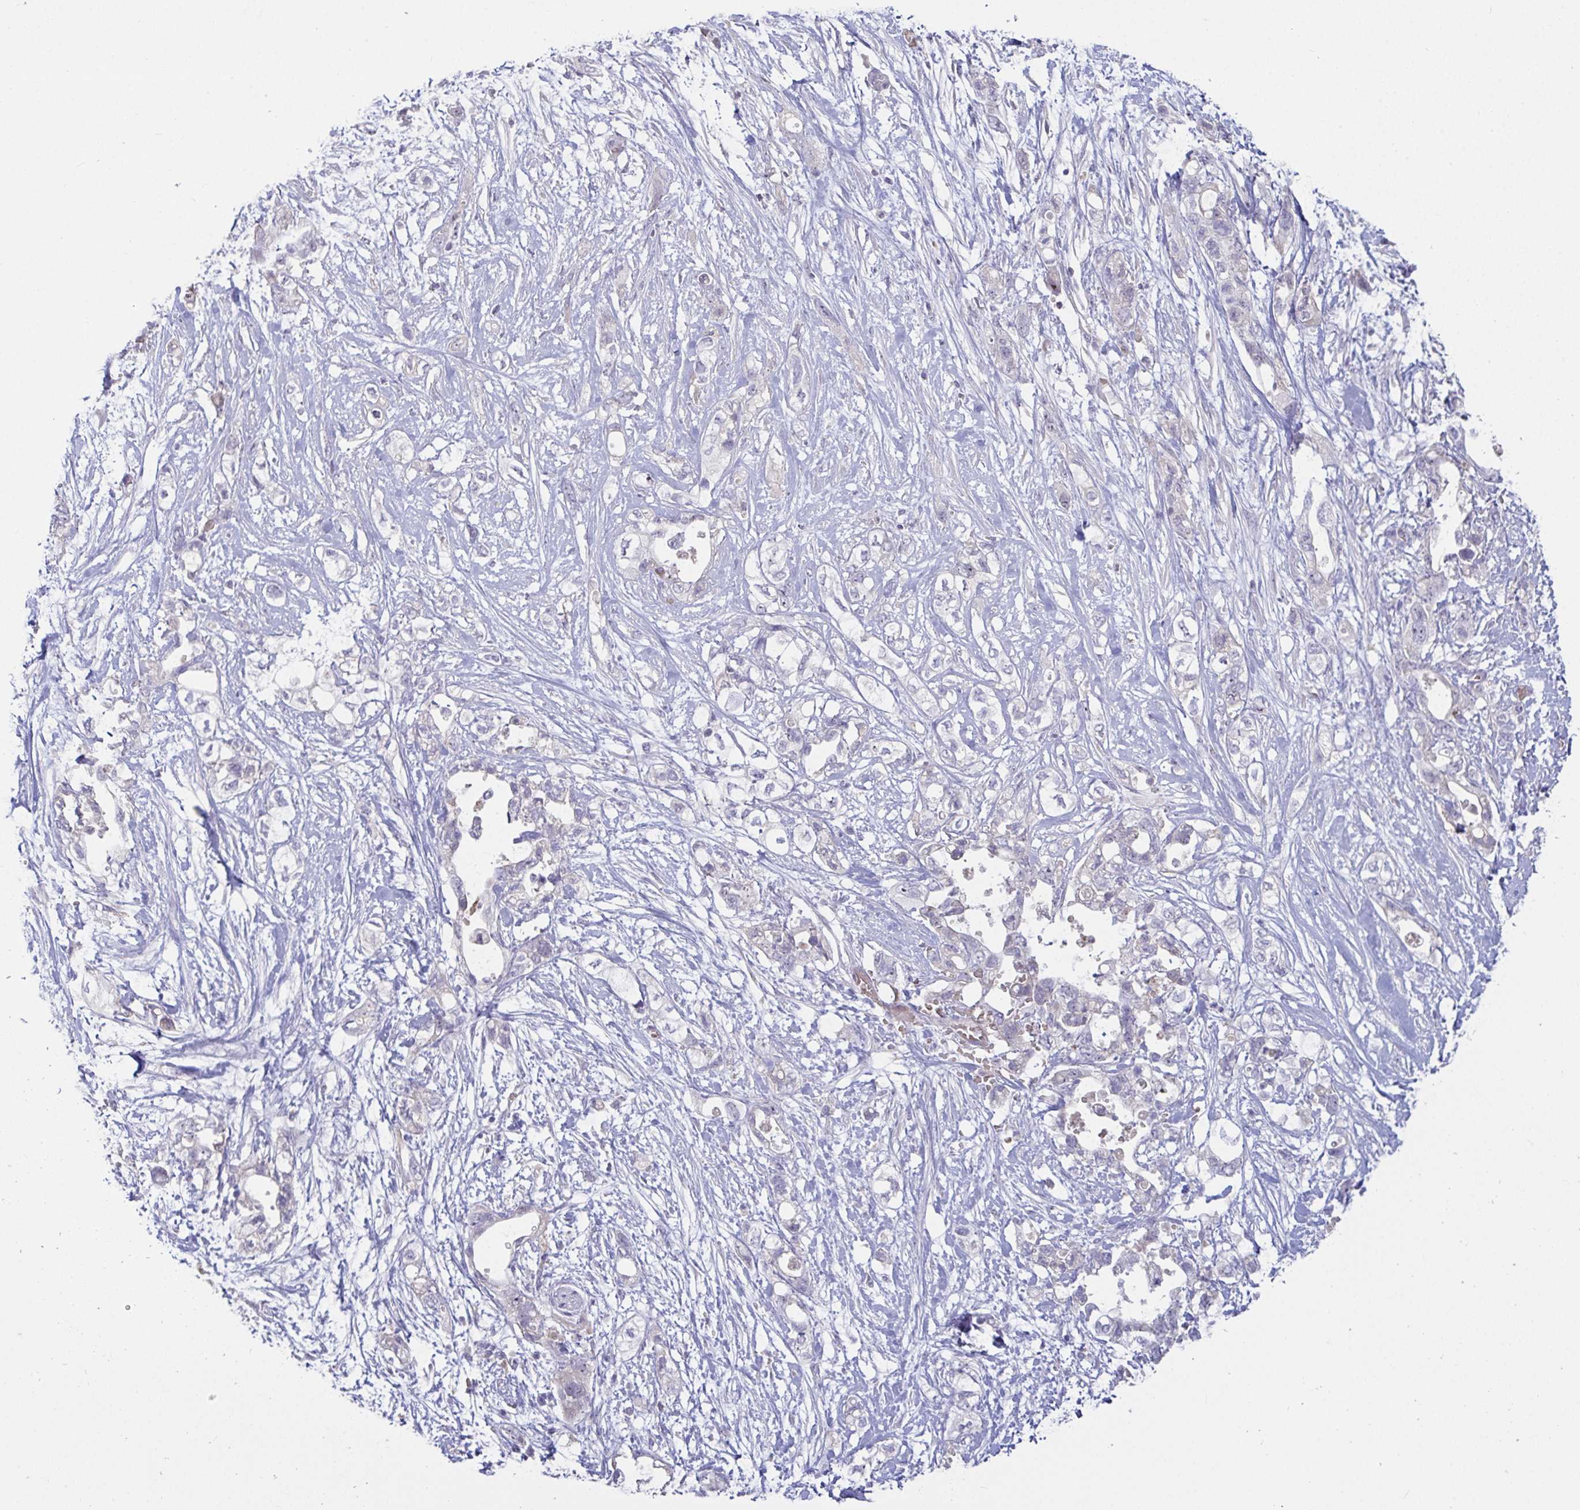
{"staining": {"intensity": "negative", "quantity": "none", "location": "none"}, "tissue": "pancreatic cancer", "cell_type": "Tumor cells", "image_type": "cancer", "snomed": [{"axis": "morphology", "description": "Adenocarcinoma, NOS"}, {"axis": "topography", "description": "Pancreas"}], "caption": "DAB (3,3'-diaminobenzidine) immunohistochemical staining of human pancreatic adenocarcinoma demonstrates no significant expression in tumor cells.", "gene": "MYC", "patient": {"sex": "female", "age": 72}}